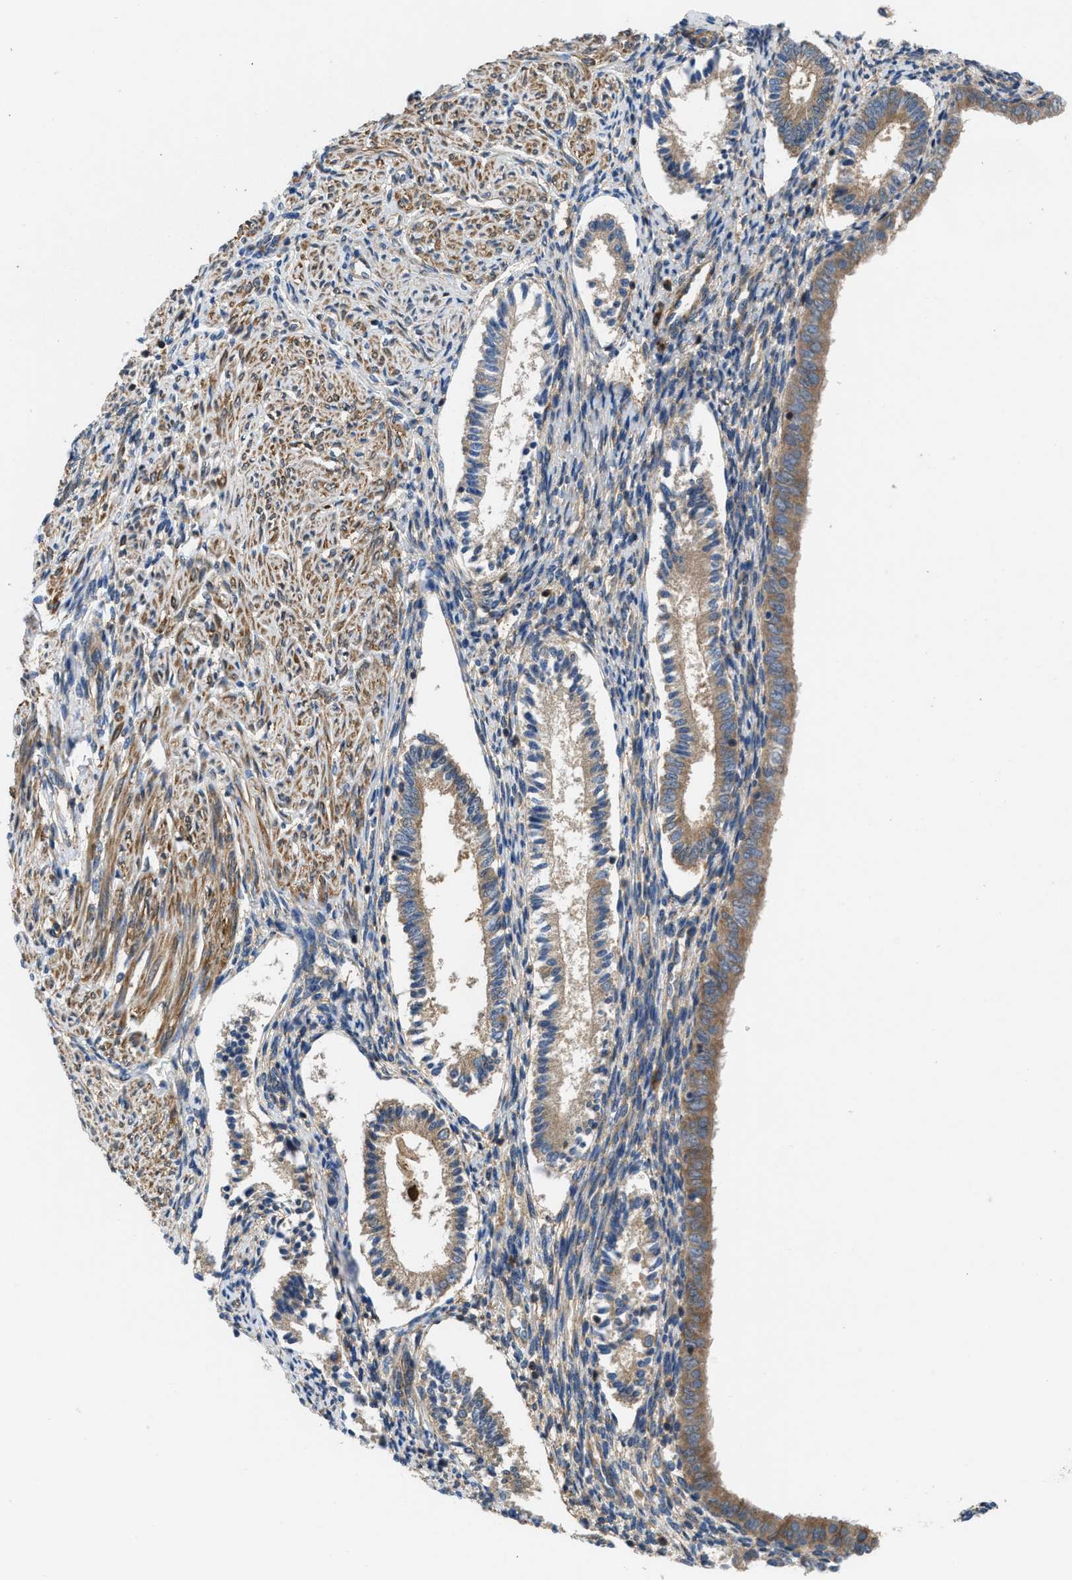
{"staining": {"intensity": "moderate", "quantity": ">75%", "location": "cytoplasmic/membranous"}, "tissue": "endometrium", "cell_type": "Cells in endometrial stroma", "image_type": "normal", "snomed": [{"axis": "morphology", "description": "Normal tissue, NOS"}, {"axis": "topography", "description": "Endometrium"}], "caption": "DAB (3,3'-diaminobenzidine) immunohistochemical staining of unremarkable endometrium demonstrates moderate cytoplasmic/membranous protein staining in about >75% of cells in endometrial stroma. Ihc stains the protein in brown and the nuclei are stained blue.", "gene": "CHKB", "patient": {"sex": "female", "age": 42}}